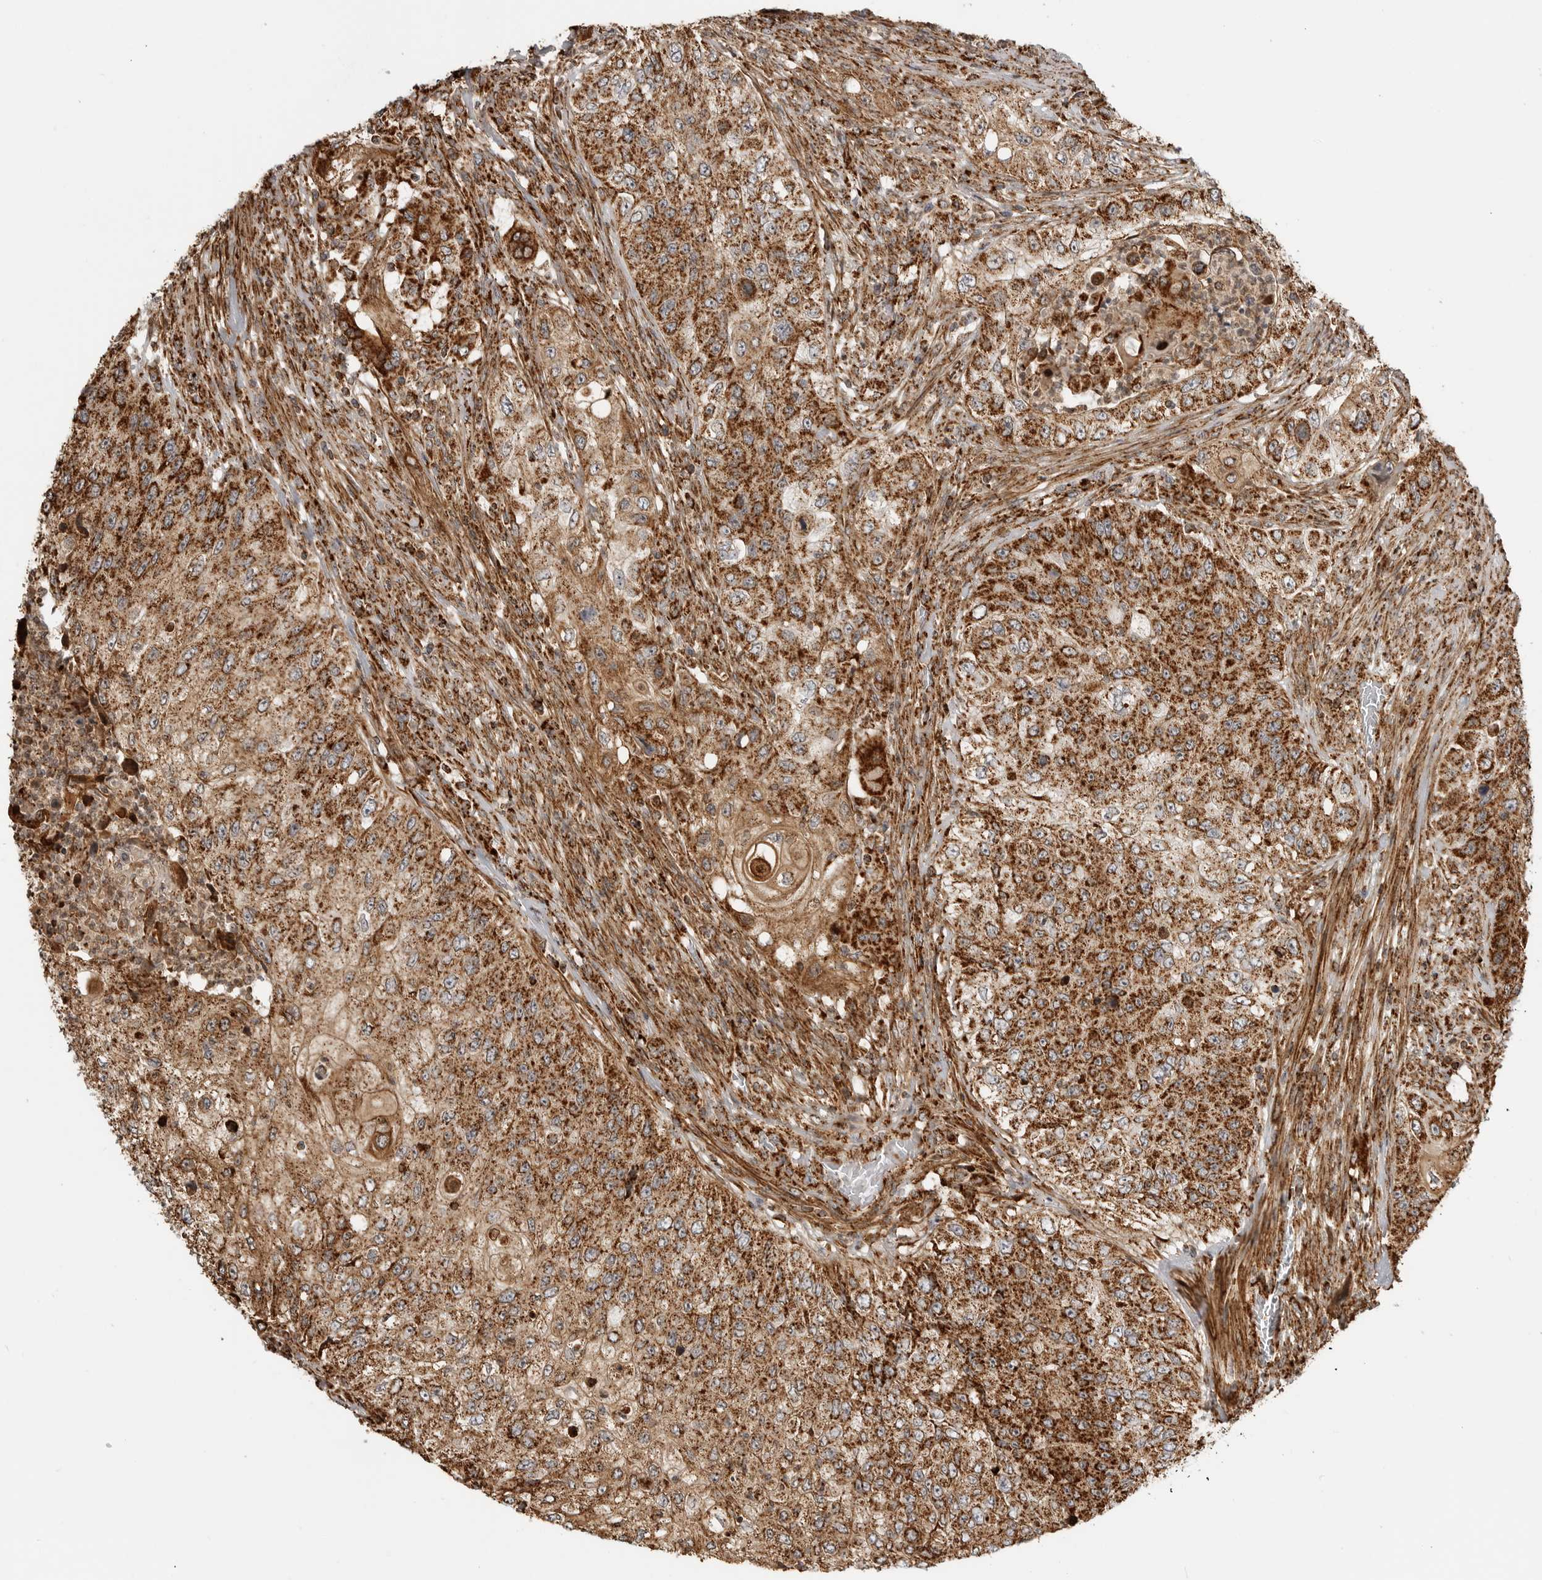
{"staining": {"intensity": "strong", "quantity": ">75%", "location": "cytoplasmic/membranous"}, "tissue": "urothelial cancer", "cell_type": "Tumor cells", "image_type": "cancer", "snomed": [{"axis": "morphology", "description": "Urothelial carcinoma, High grade"}, {"axis": "topography", "description": "Urinary bladder"}], "caption": "Brown immunohistochemical staining in human urothelial carcinoma (high-grade) reveals strong cytoplasmic/membranous staining in about >75% of tumor cells.", "gene": "BMP2K", "patient": {"sex": "female", "age": 60}}